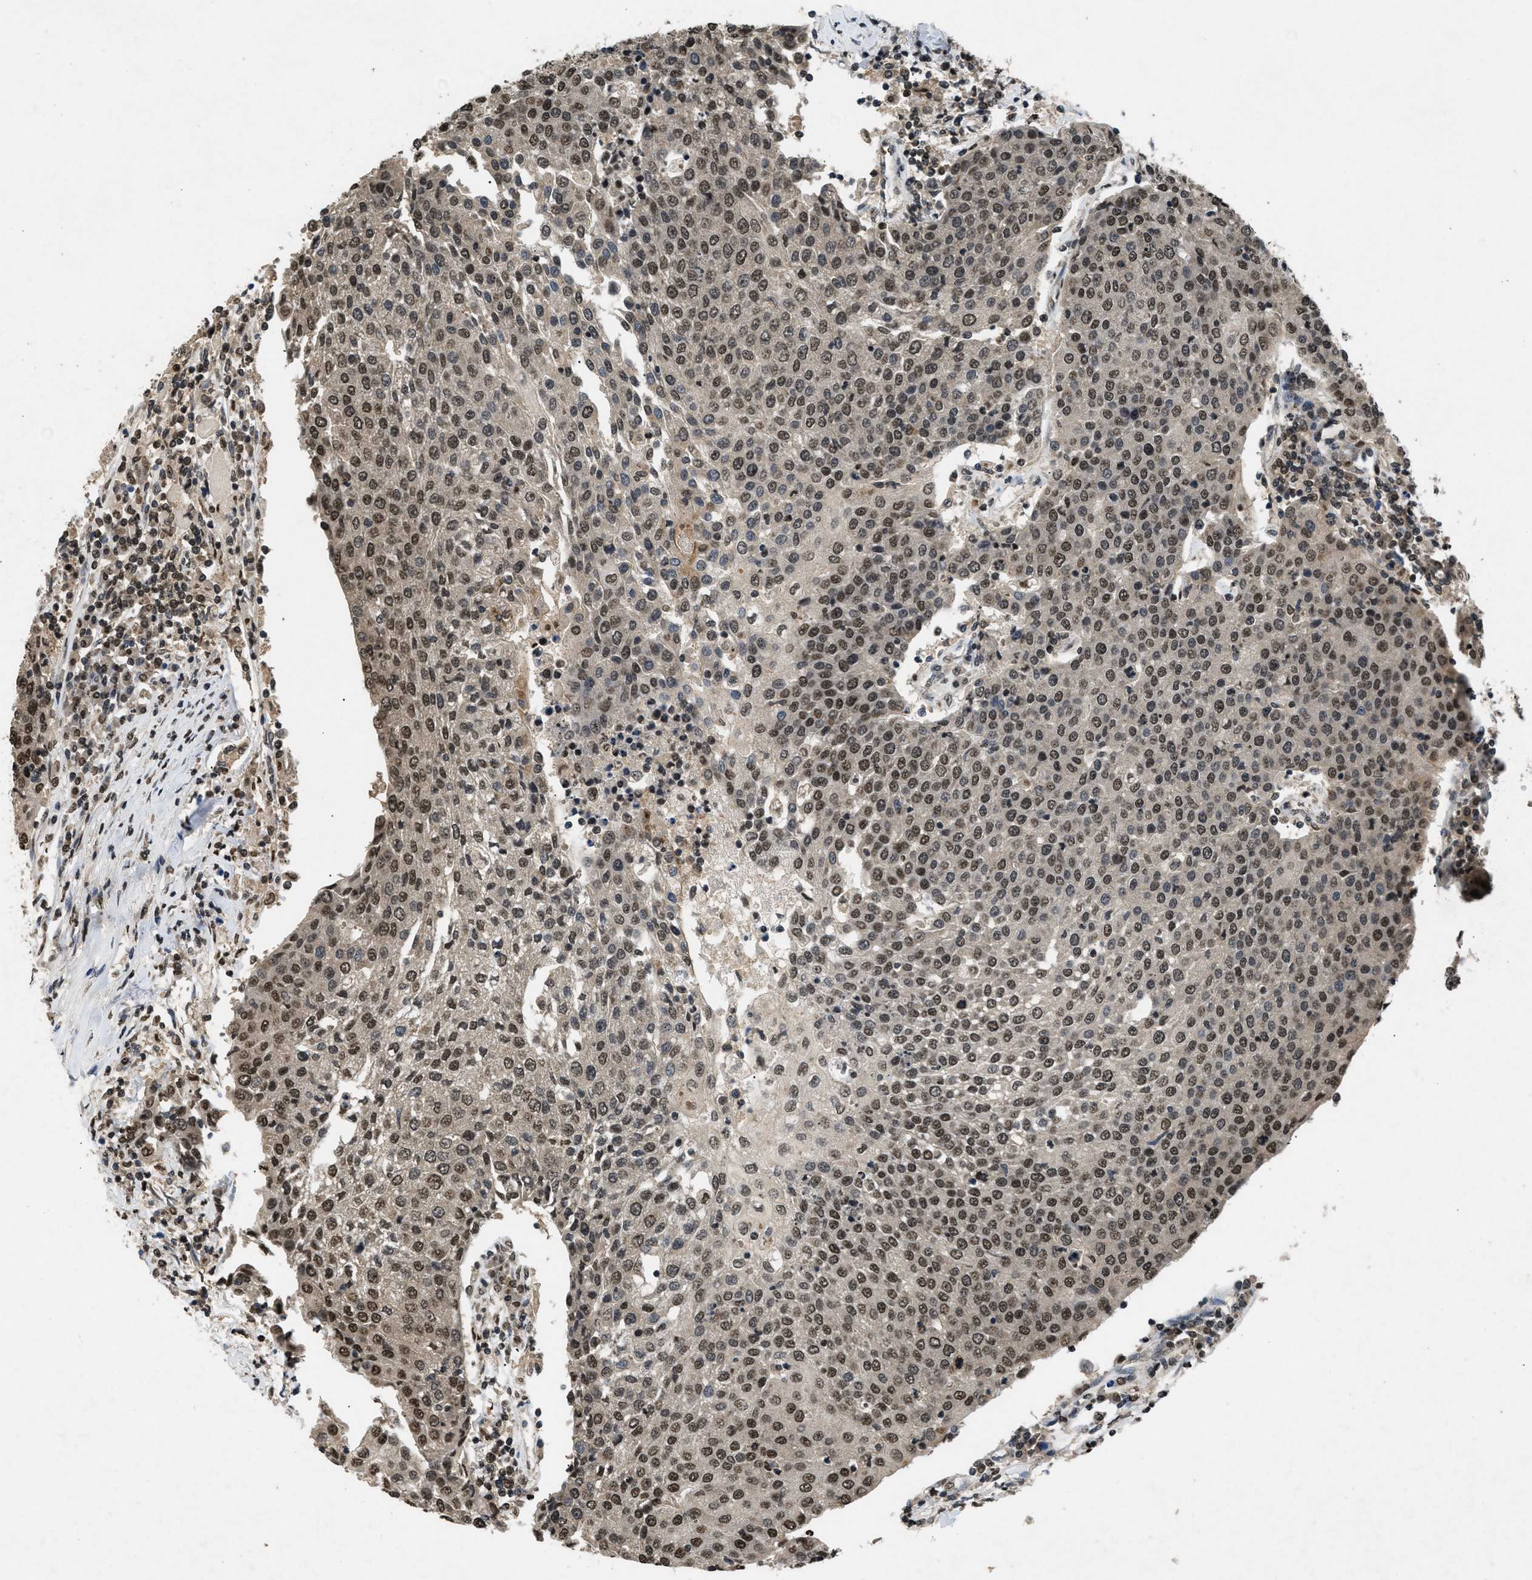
{"staining": {"intensity": "moderate", "quantity": ">75%", "location": "nuclear"}, "tissue": "urothelial cancer", "cell_type": "Tumor cells", "image_type": "cancer", "snomed": [{"axis": "morphology", "description": "Urothelial carcinoma, High grade"}, {"axis": "topography", "description": "Urinary bladder"}], "caption": "Immunohistochemical staining of human high-grade urothelial carcinoma exhibits moderate nuclear protein staining in about >75% of tumor cells.", "gene": "RBM5", "patient": {"sex": "female", "age": 85}}